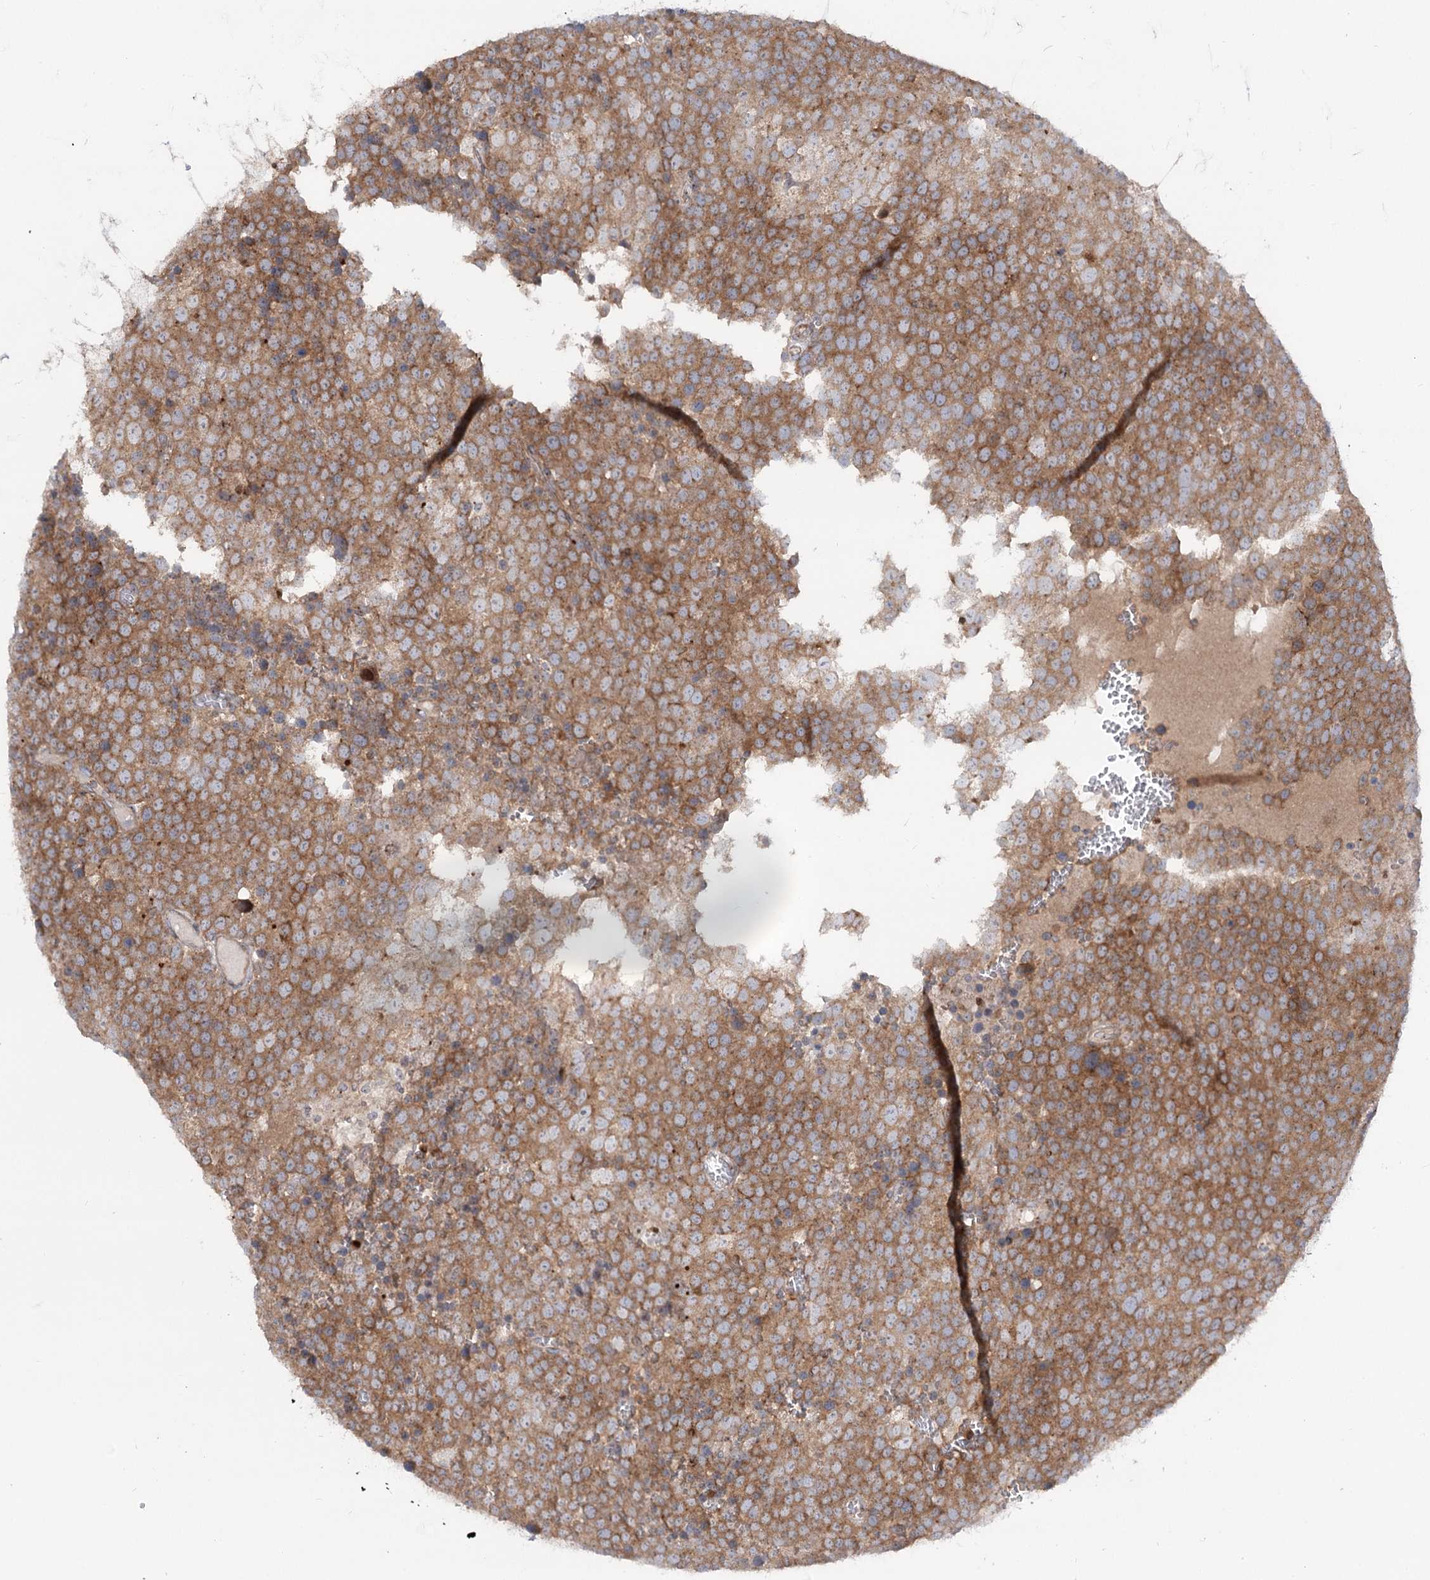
{"staining": {"intensity": "moderate", "quantity": ">75%", "location": "cytoplasmic/membranous"}, "tissue": "testis cancer", "cell_type": "Tumor cells", "image_type": "cancer", "snomed": [{"axis": "morphology", "description": "Seminoma, NOS"}, {"axis": "topography", "description": "Testis"}], "caption": "Immunohistochemistry (DAB) staining of testis cancer exhibits moderate cytoplasmic/membranous protein expression in approximately >75% of tumor cells.", "gene": "SCN11A", "patient": {"sex": "male", "age": 71}}